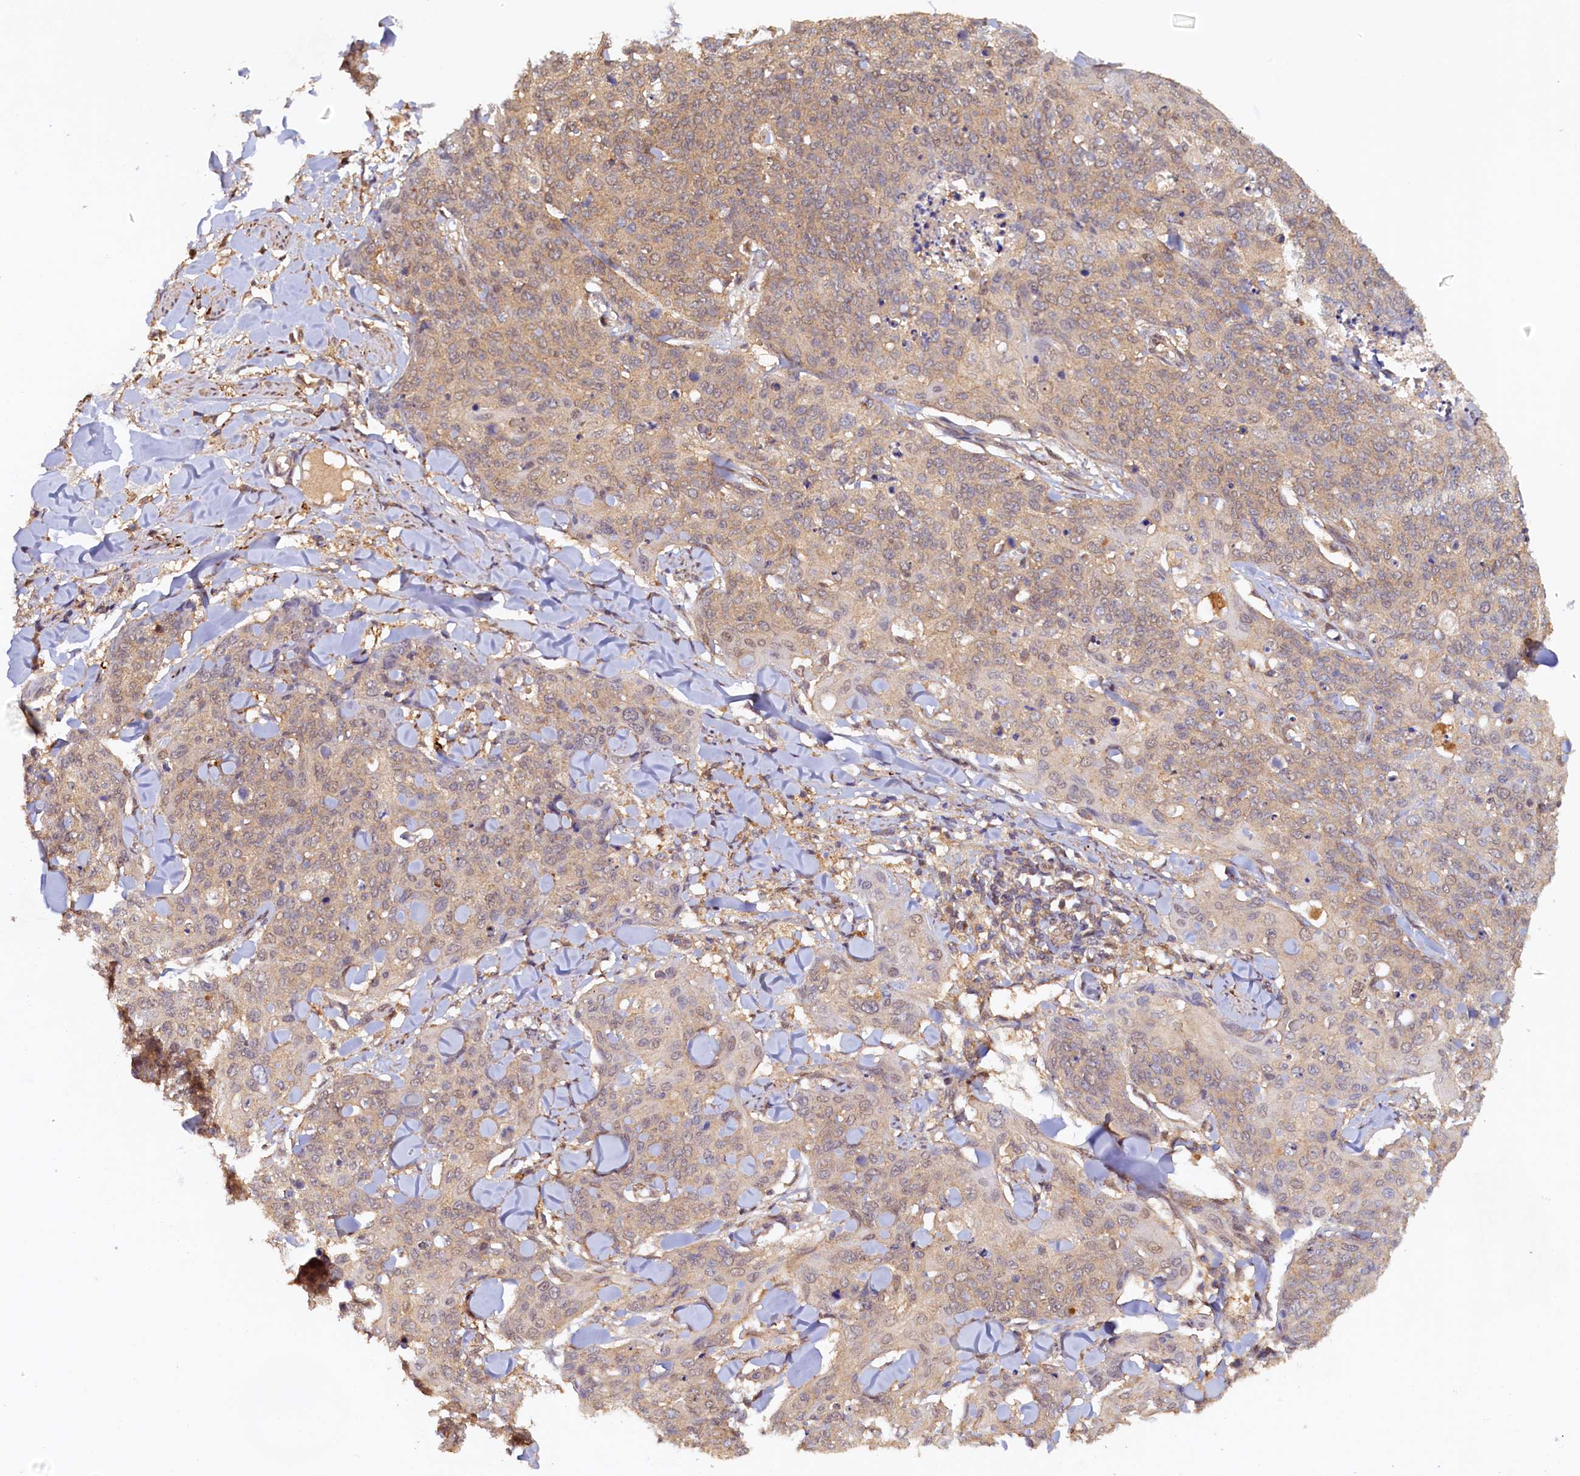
{"staining": {"intensity": "weak", "quantity": ">75%", "location": "cytoplasmic/membranous"}, "tissue": "skin cancer", "cell_type": "Tumor cells", "image_type": "cancer", "snomed": [{"axis": "morphology", "description": "Squamous cell carcinoma, NOS"}, {"axis": "topography", "description": "Skin"}, {"axis": "topography", "description": "Vulva"}], "caption": "A high-resolution micrograph shows IHC staining of skin cancer, which shows weak cytoplasmic/membranous staining in about >75% of tumor cells. (DAB (3,3'-diaminobenzidine) = brown stain, brightfield microscopy at high magnification).", "gene": "UBL7", "patient": {"sex": "female", "age": 85}}